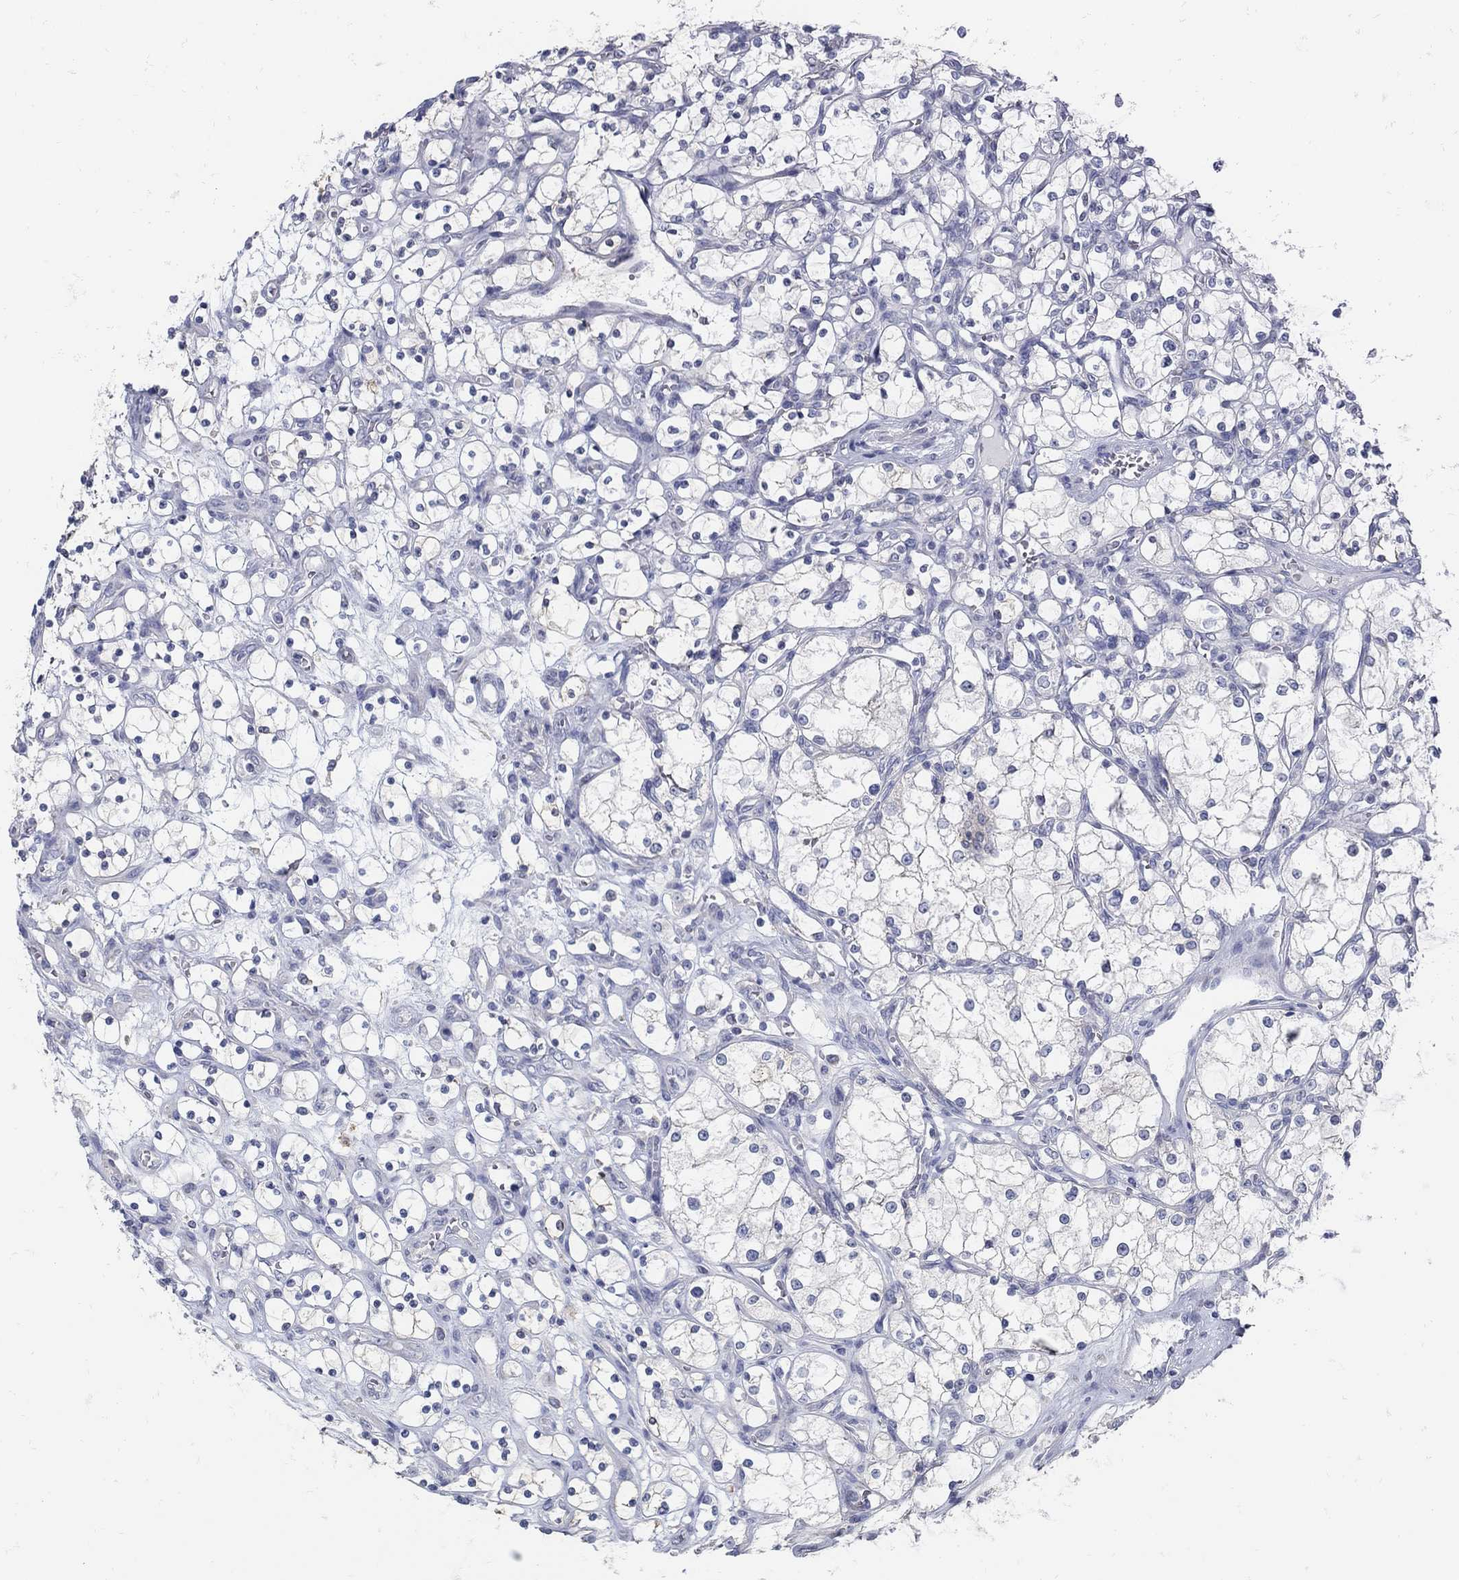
{"staining": {"intensity": "negative", "quantity": "none", "location": "none"}, "tissue": "renal cancer", "cell_type": "Tumor cells", "image_type": "cancer", "snomed": [{"axis": "morphology", "description": "Adenocarcinoma, NOS"}, {"axis": "topography", "description": "Kidney"}], "caption": "Immunohistochemical staining of renal adenocarcinoma exhibits no significant expression in tumor cells.", "gene": "ZFAND4", "patient": {"sex": "female", "age": 69}}